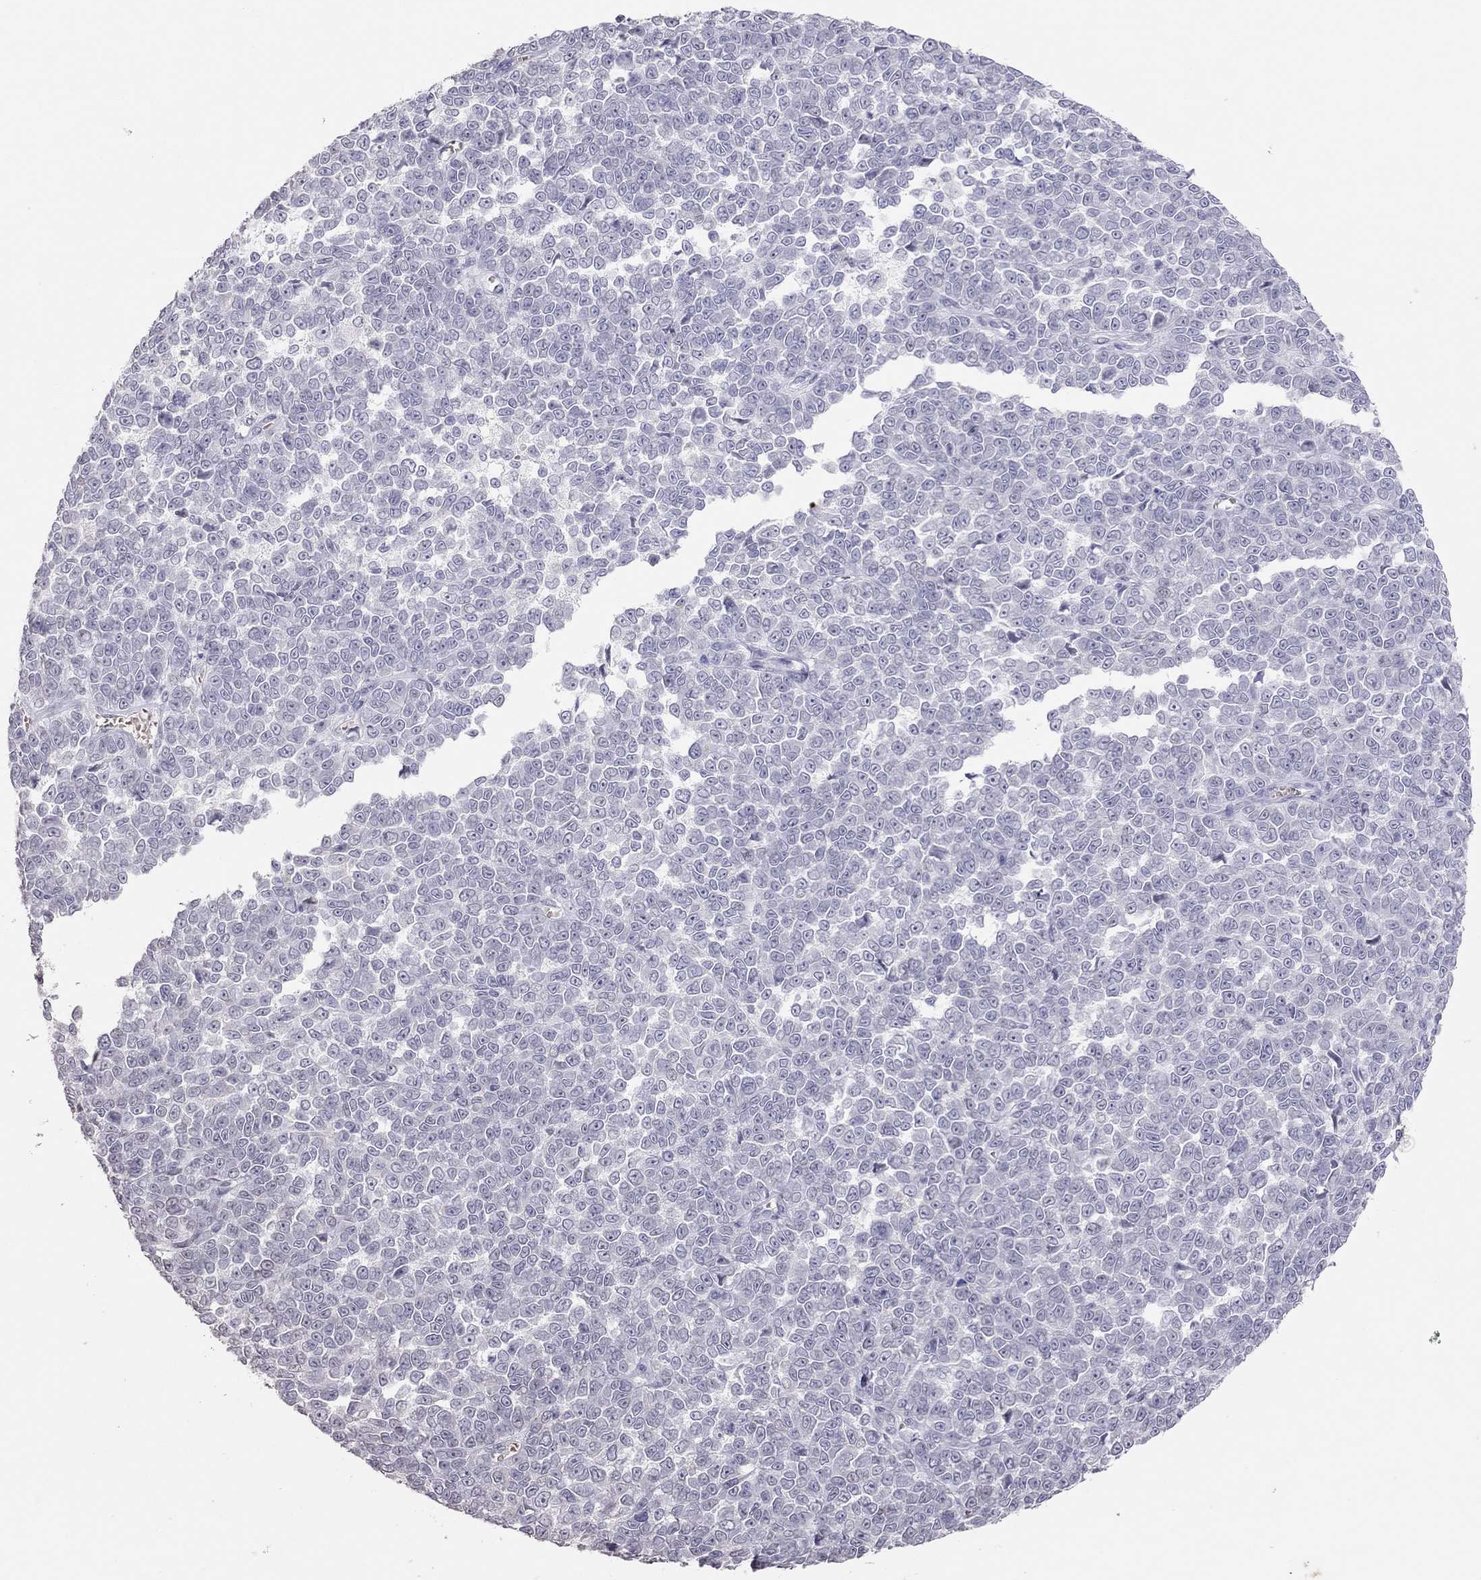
{"staining": {"intensity": "negative", "quantity": "none", "location": "none"}, "tissue": "melanoma", "cell_type": "Tumor cells", "image_type": "cancer", "snomed": [{"axis": "morphology", "description": "Malignant melanoma, NOS"}, {"axis": "topography", "description": "Skin"}], "caption": "This micrograph is of malignant melanoma stained with IHC to label a protein in brown with the nuclei are counter-stained blue. There is no expression in tumor cells.", "gene": "TSHB", "patient": {"sex": "female", "age": 95}}